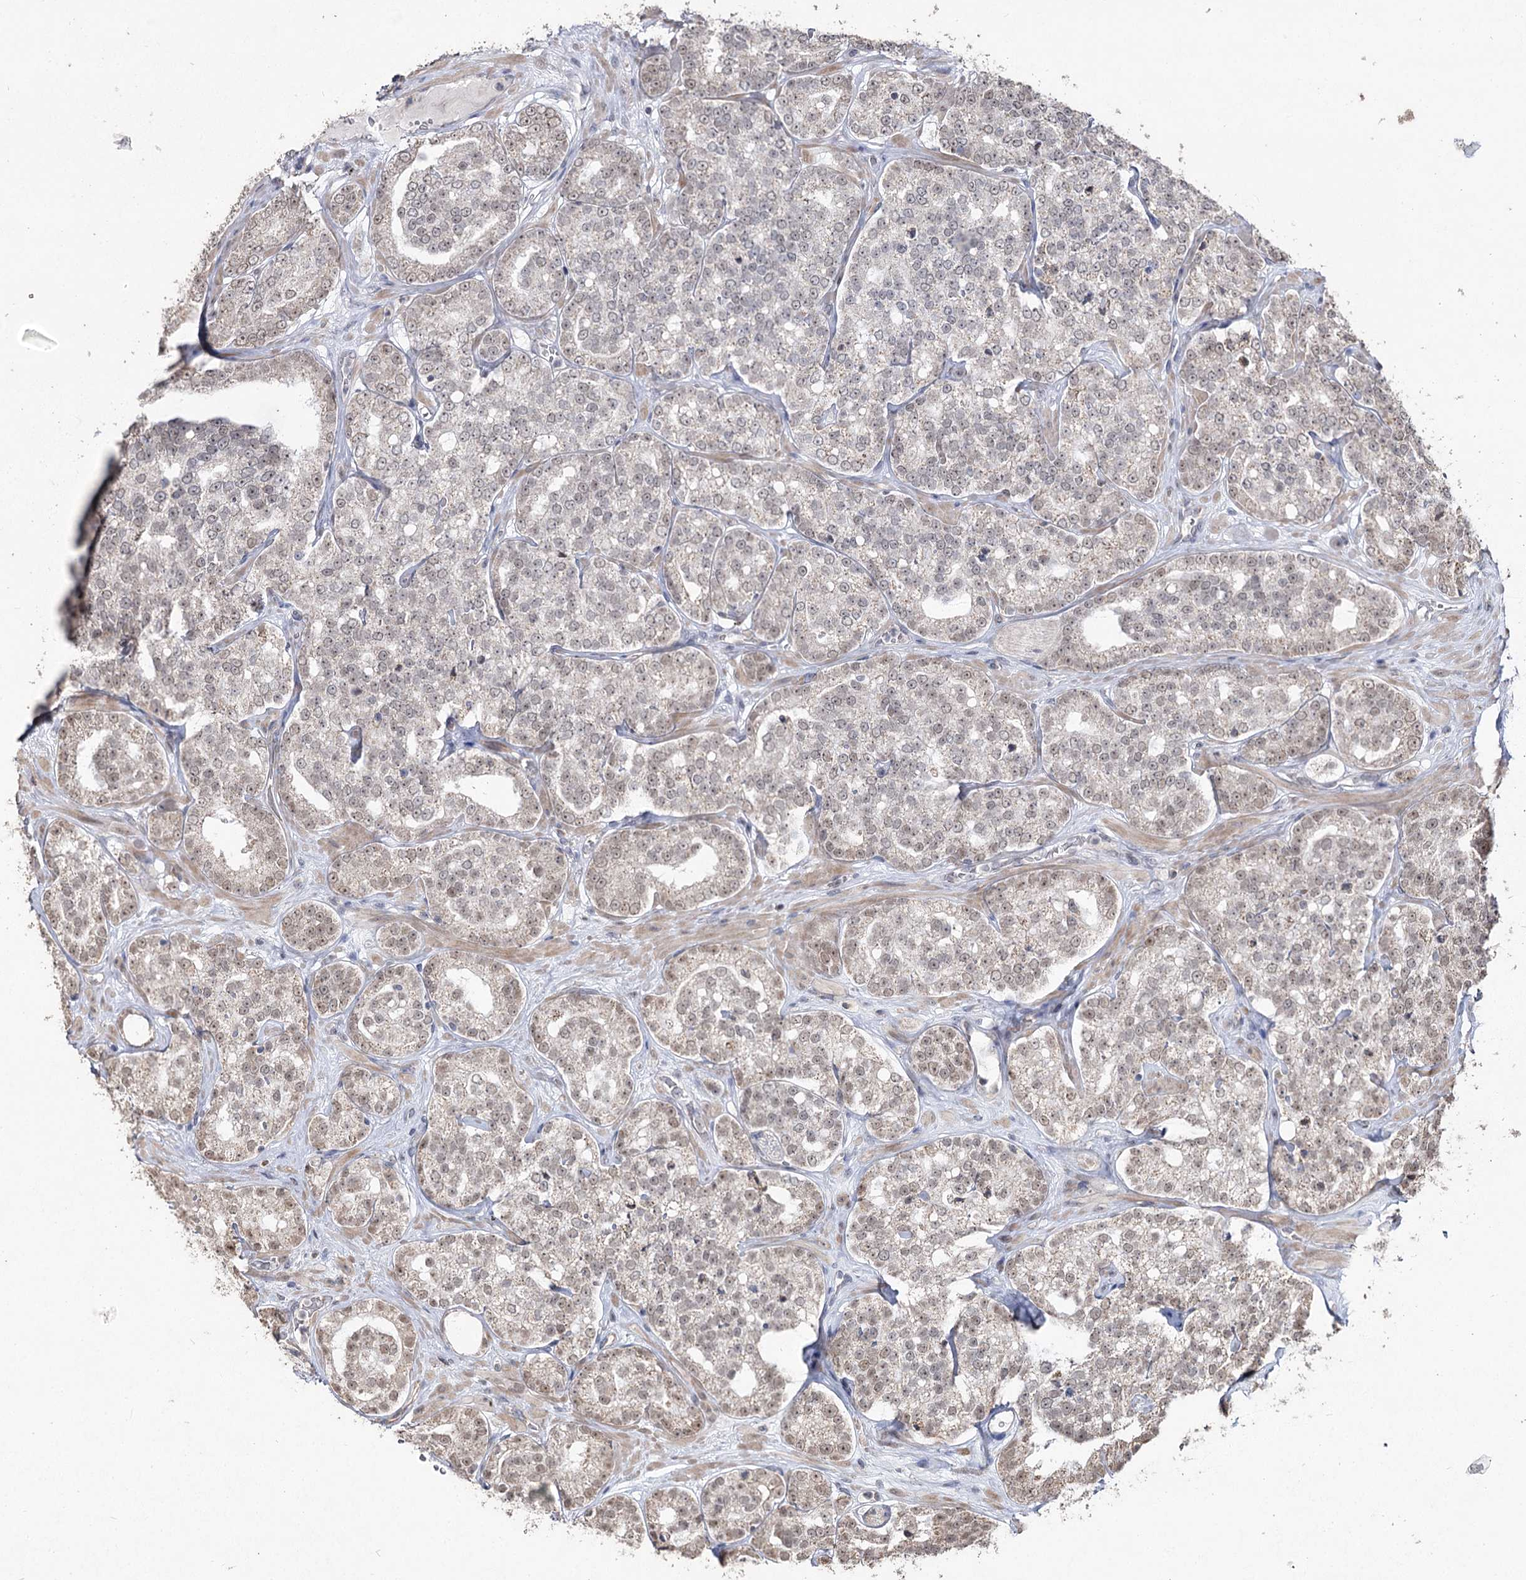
{"staining": {"intensity": "weak", "quantity": "25%-75%", "location": "cytoplasmic/membranous,nuclear"}, "tissue": "prostate cancer", "cell_type": "Tumor cells", "image_type": "cancer", "snomed": [{"axis": "morphology", "description": "Normal tissue, NOS"}, {"axis": "morphology", "description": "Adenocarcinoma, High grade"}, {"axis": "topography", "description": "Prostate"}], "caption": "The image reveals a brown stain indicating the presence of a protein in the cytoplasmic/membranous and nuclear of tumor cells in high-grade adenocarcinoma (prostate).", "gene": "RUFY4", "patient": {"sex": "male", "age": 83}}